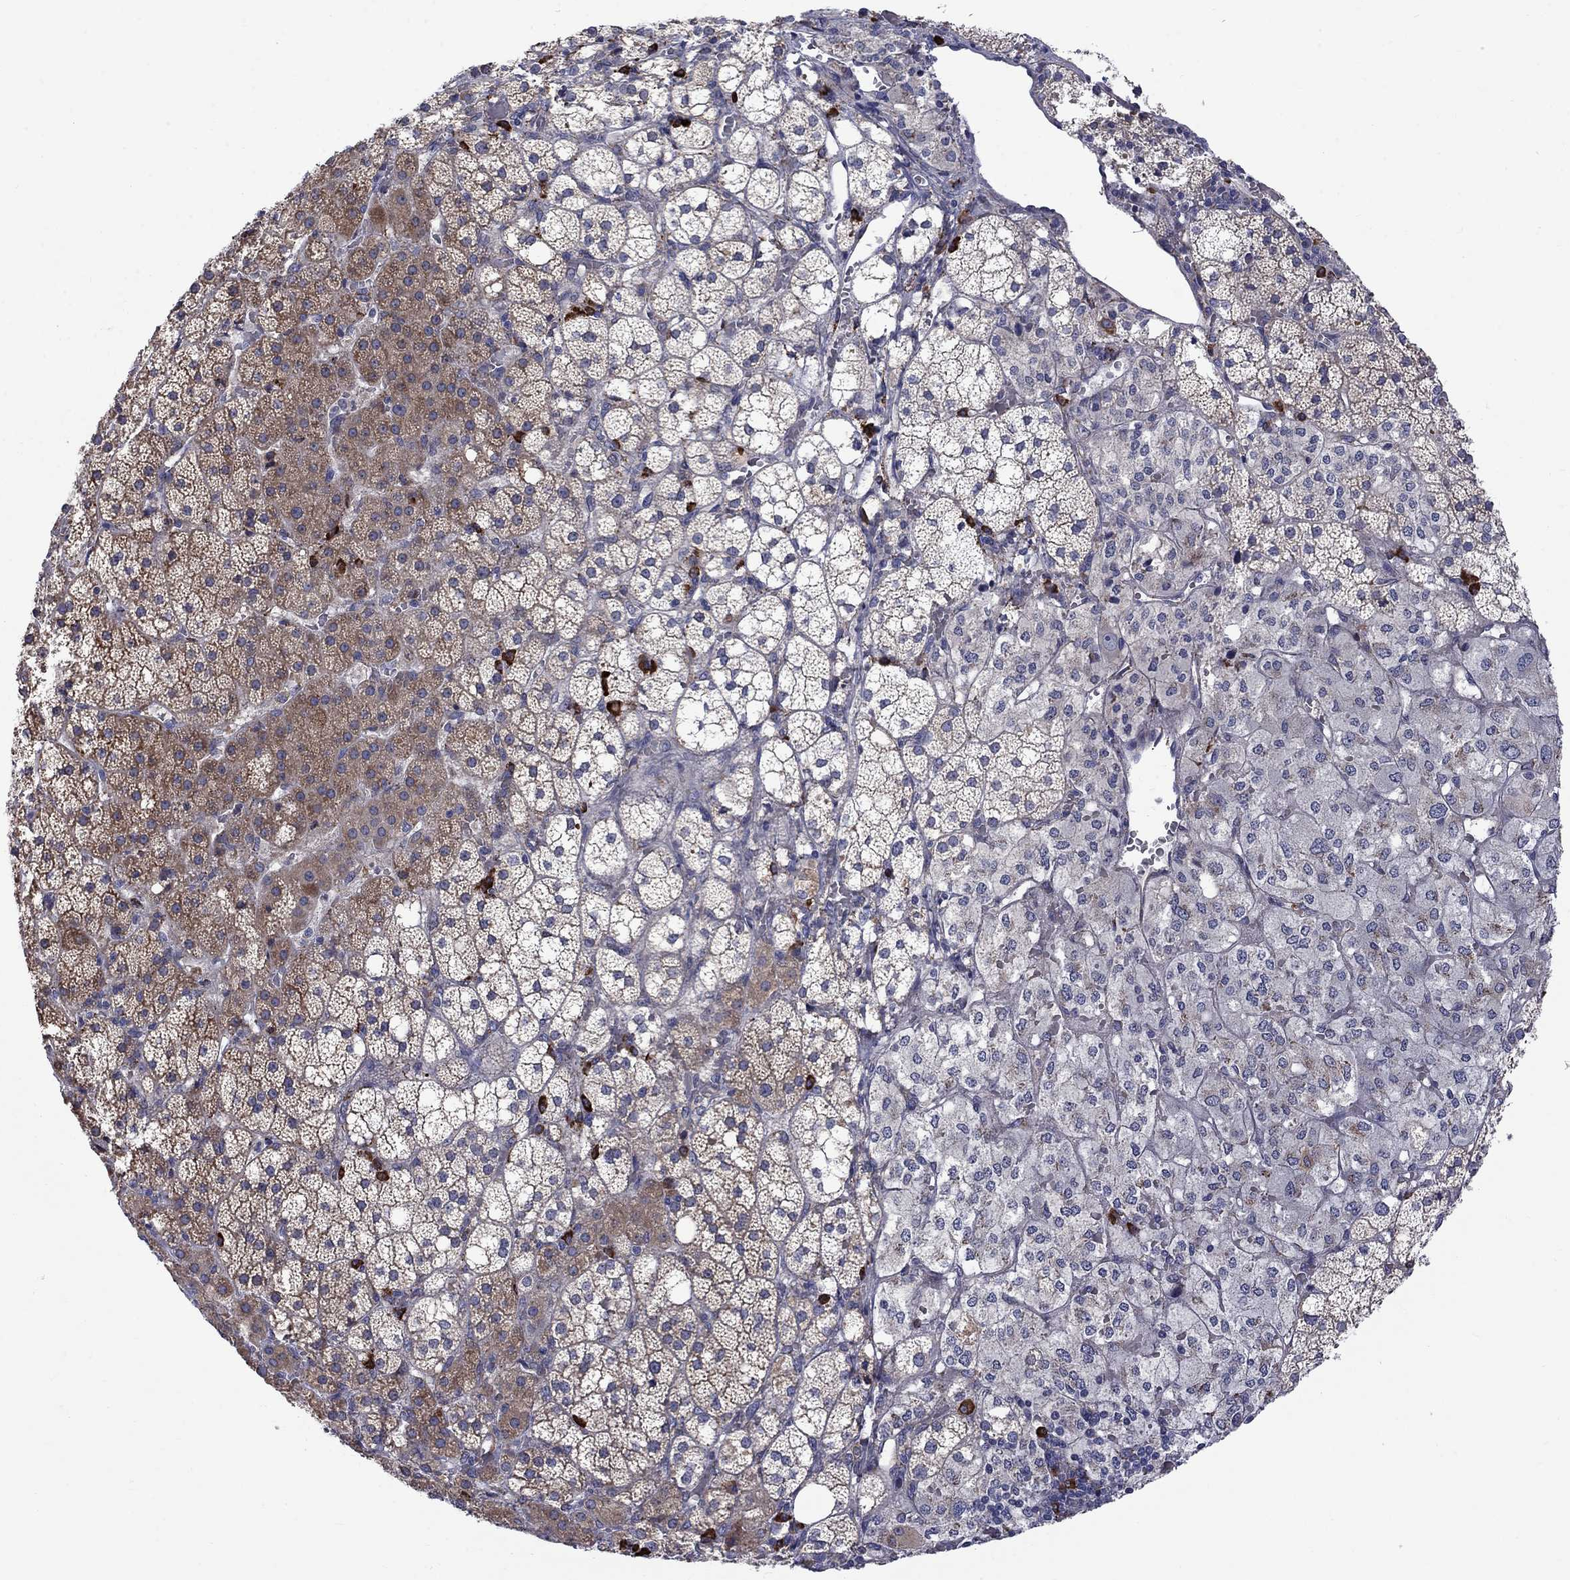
{"staining": {"intensity": "moderate", "quantity": "<25%", "location": "cytoplasmic/membranous"}, "tissue": "adrenal gland", "cell_type": "Glandular cells", "image_type": "normal", "snomed": [{"axis": "morphology", "description": "Normal tissue, NOS"}, {"axis": "topography", "description": "Adrenal gland"}], "caption": "An IHC image of normal tissue is shown. Protein staining in brown shows moderate cytoplasmic/membranous positivity in adrenal gland within glandular cells. The protein of interest is shown in brown color, while the nuclei are stained blue.", "gene": "ASNS", "patient": {"sex": "male", "age": 53}}